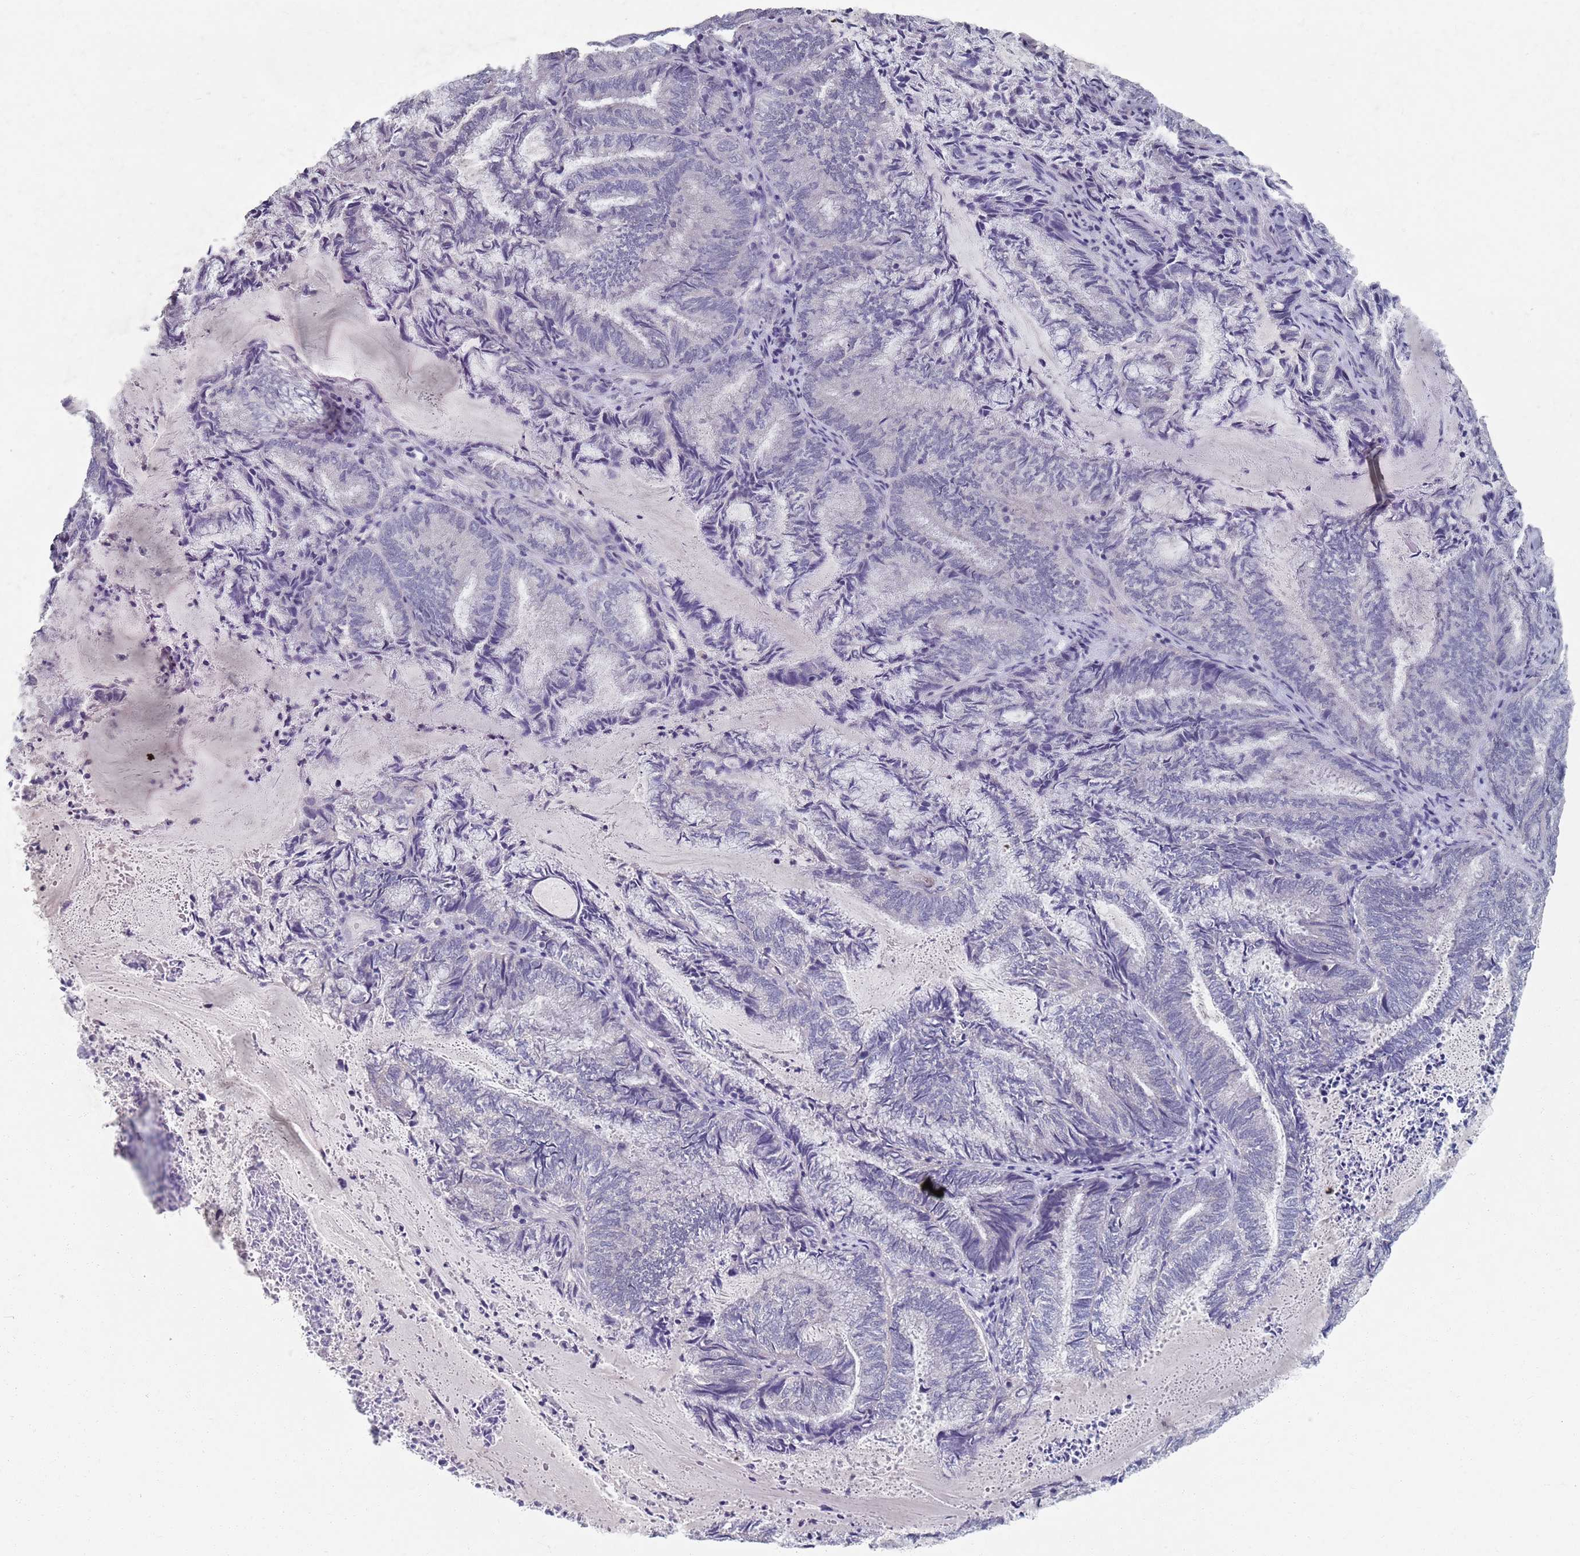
{"staining": {"intensity": "negative", "quantity": "none", "location": "none"}, "tissue": "endometrial cancer", "cell_type": "Tumor cells", "image_type": "cancer", "snomed": [{"axis": "morphology", "description": "Adenocarcinoma, NOS"}, {"axis": "topography", "description": "Endometrium"}], "caption": "Tumor cells show no significant protein expression in endometrial cancer (adenocarcinoma). (Immunohistochemistry, brightfield microscopy, high magnification).", "gene": "SAMD1", "patient": {"sex": "female", "age": 80}}